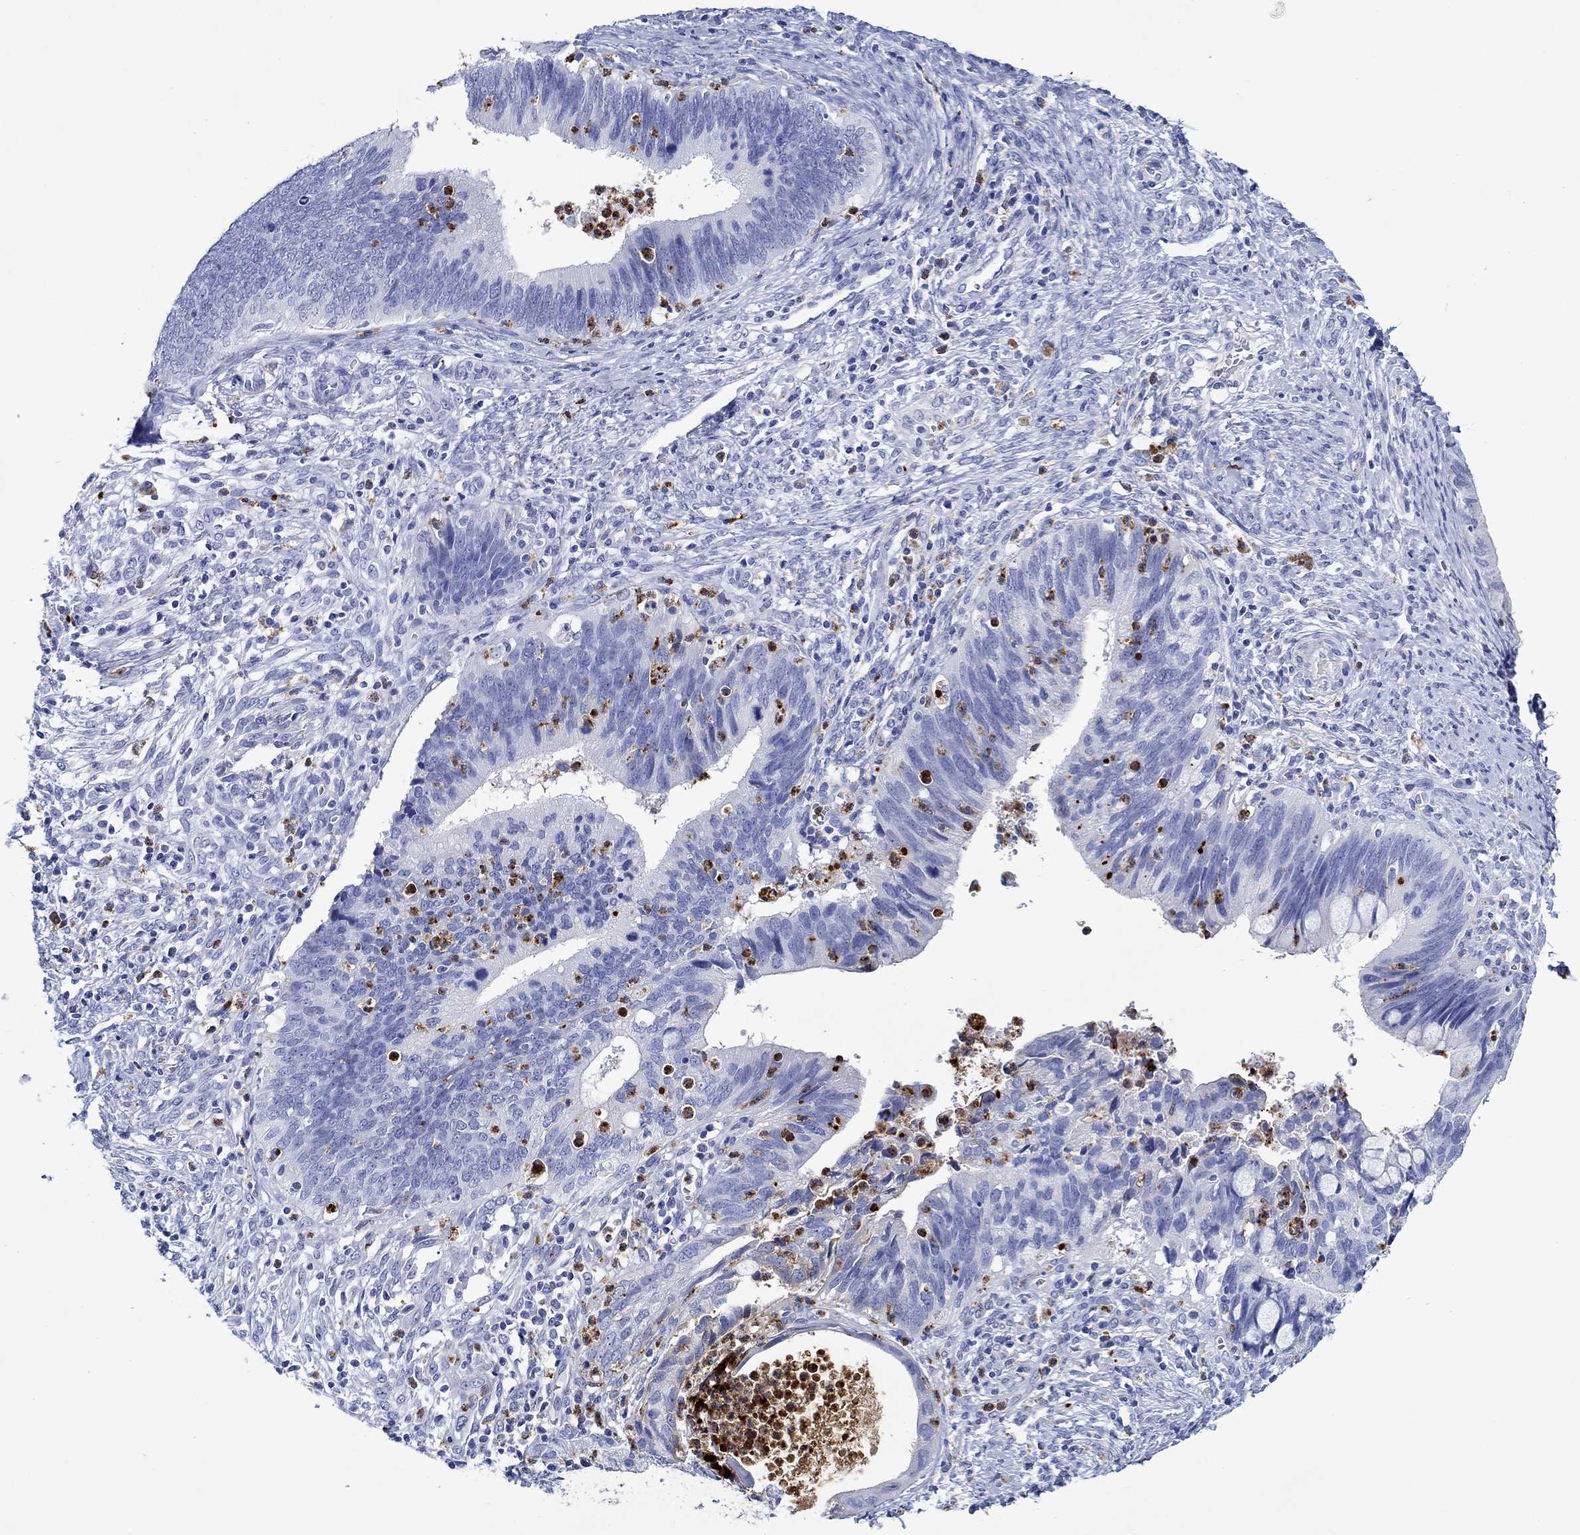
{"staining": {"intensity": "negative", "quantity": "none", "location": "none"}, "tissue": "cervical cancer", "cell_type": "Tumor cells", "image_type": "cancer", "snomed": [{"axis": "morphology", "description": "Adenocarcinoma, NOS"}, {"axis": "topography", "description": "Cervix"}], "caption": "Micrograph shows no significant protein staining in tumor cells of adenocarcinoma (cervical). The staining was performed using DAB (3,3'-diaminobenzidine) to visualize the protein expression in brown, while the nuclei were stained in blue with hematoxylin (Magnification: 20x).", "gene": "EPX", "patient": {"sex": "female", "age": 42}}